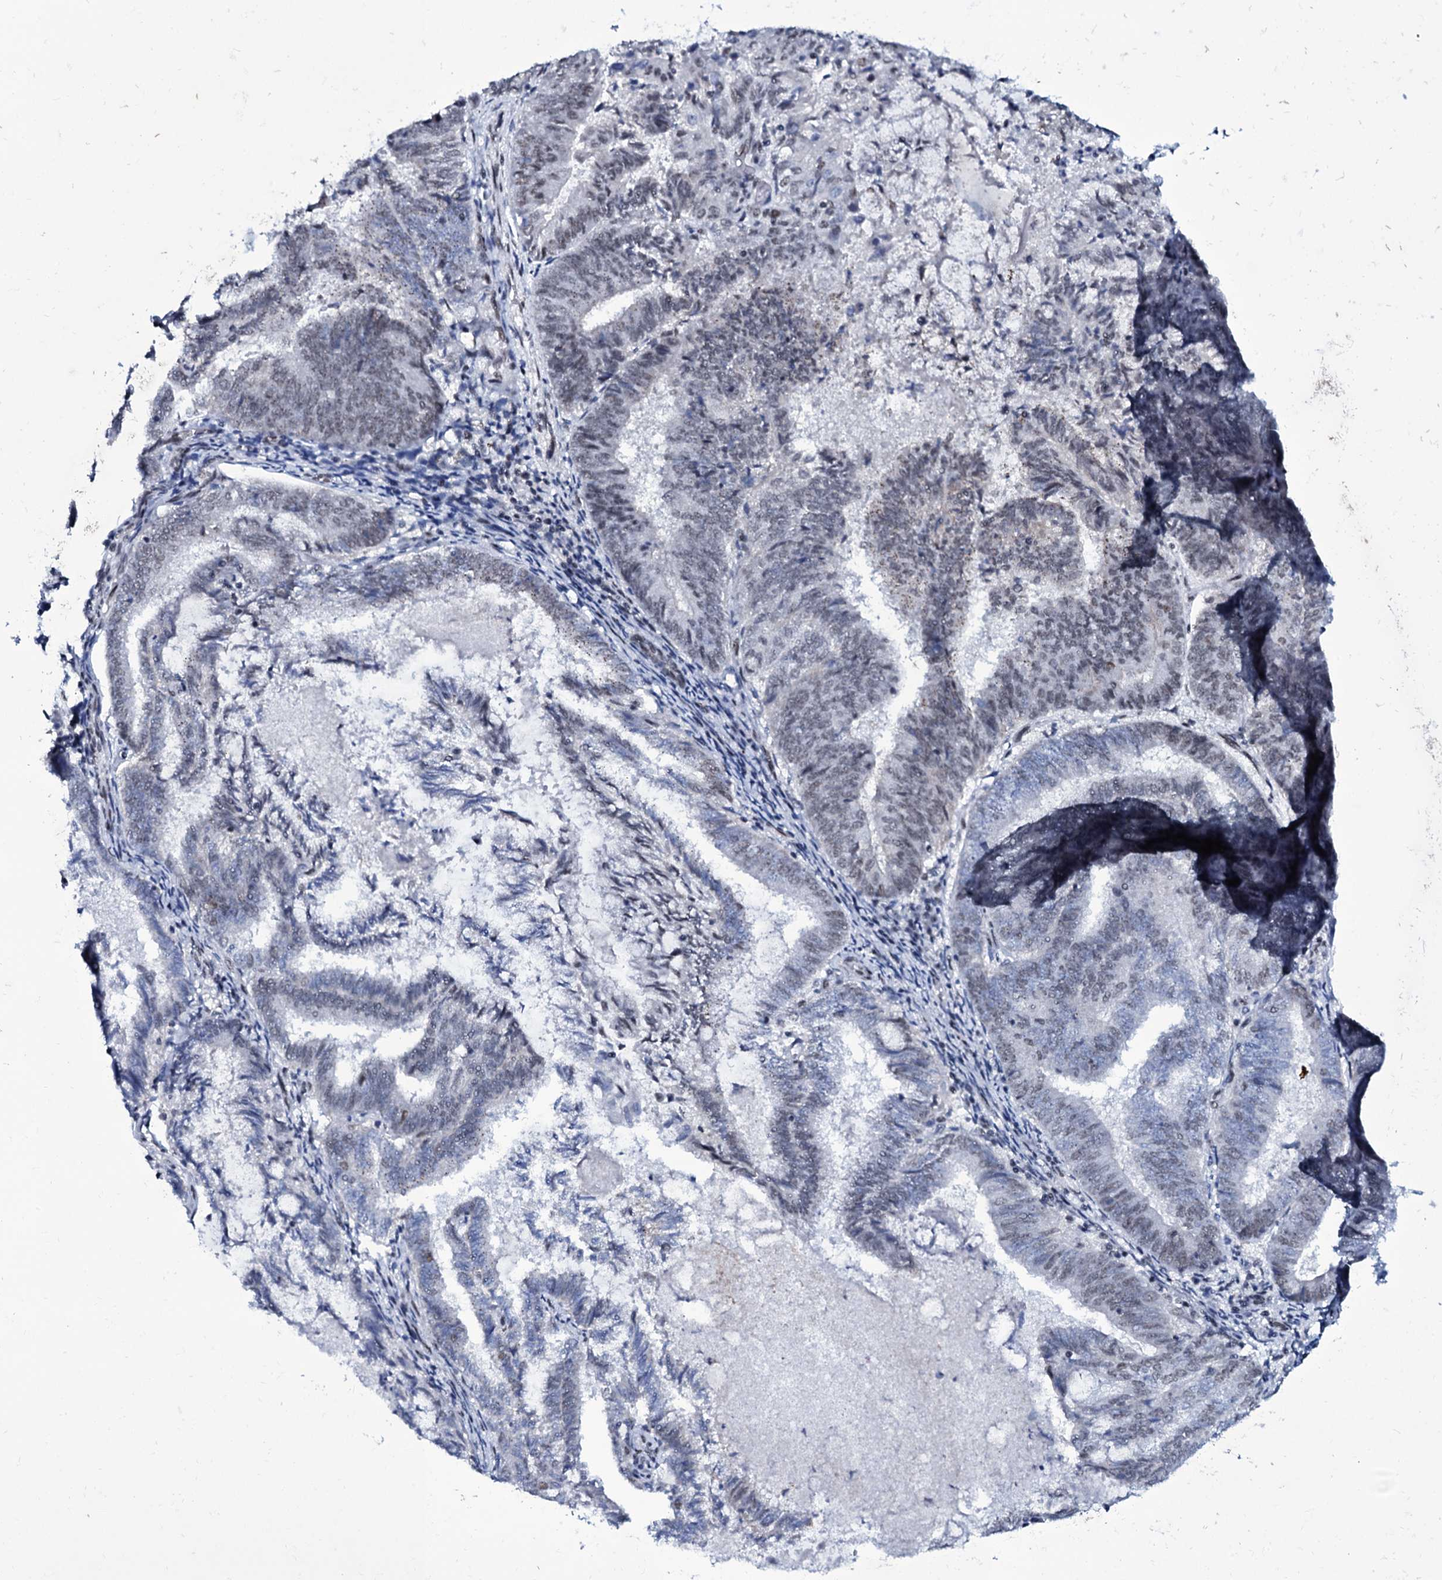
{"staining": {"intensity": "weak", "quantity": "<25%", "location": "cytoplasmic/membranous,nuclear"}, "tissue": "endometrial cancer", "cell_type": "Tumor cells", "image_type": "cancer", "snomed": [{"axis": "morphology", "description": "Adenocarcinoma, NOS"}, {"axis": "topography", "description": "Endometrium"}], "caption": "IHC histopathology image of neoplastic tissue: adenocarcinoma (endometrial) stained with DAB demonstrates no significant protein positivity in tumor cells.", "gene": "ZMIZ2", "patient": {"sex": "female", "age": 80}}